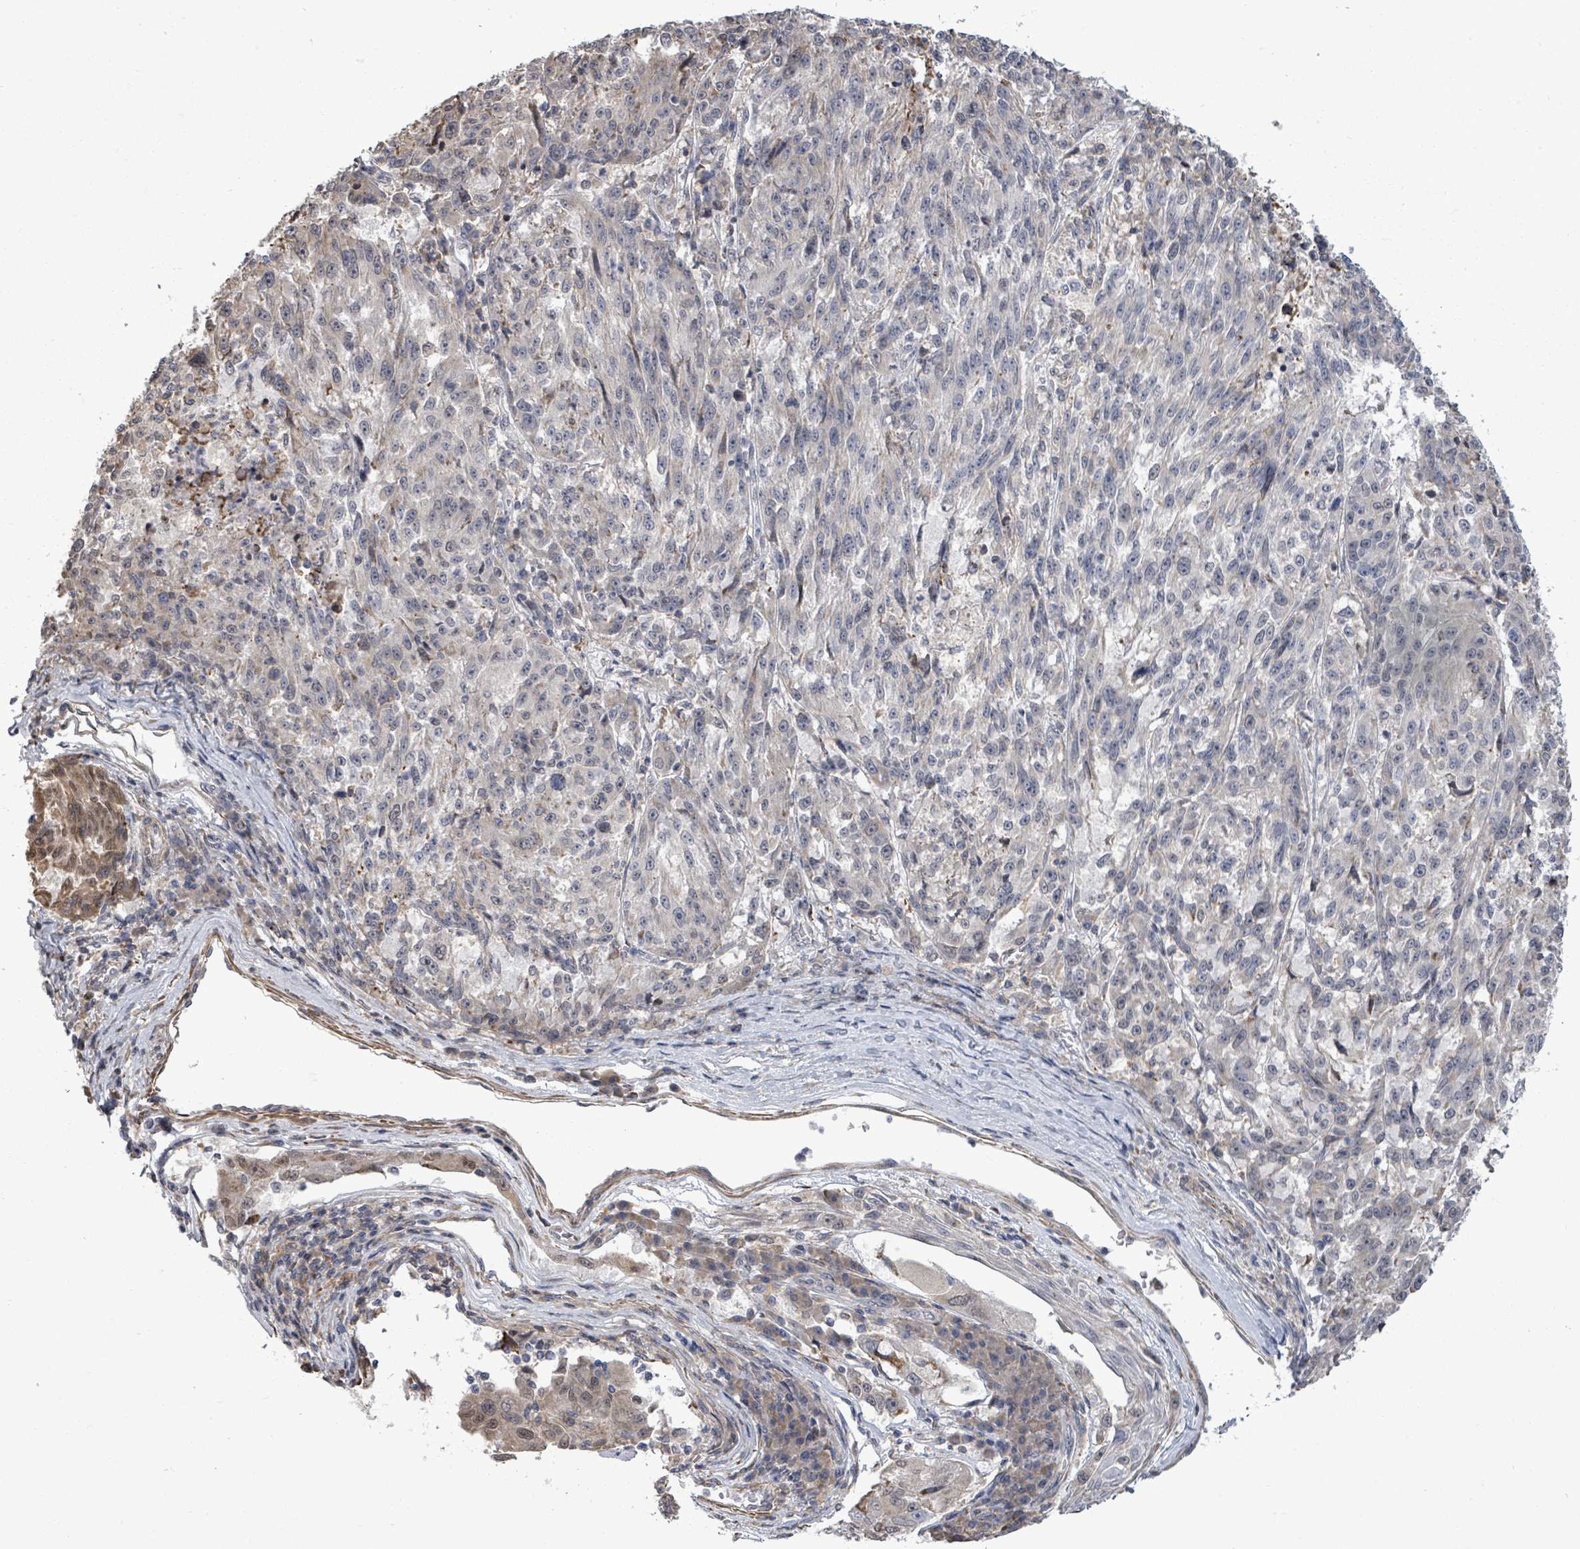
{"staining": {"intensity": "negative", "quantity": "none", "location": "none"}, "tissue": "melanoma", "cell_type": "Tumor cells", "image_type": "cancer", "snomed": [{"axis": "morphology", "description": "Malignant melanoma, NOS"}, {"axis": "topography", "description": "Skin"}], "caption": "The histopathology image displays no significant positivity in tumor cells of melanoma.", "gene": "PAPSS1", "patient": {"sex": "male", "age": 53}}